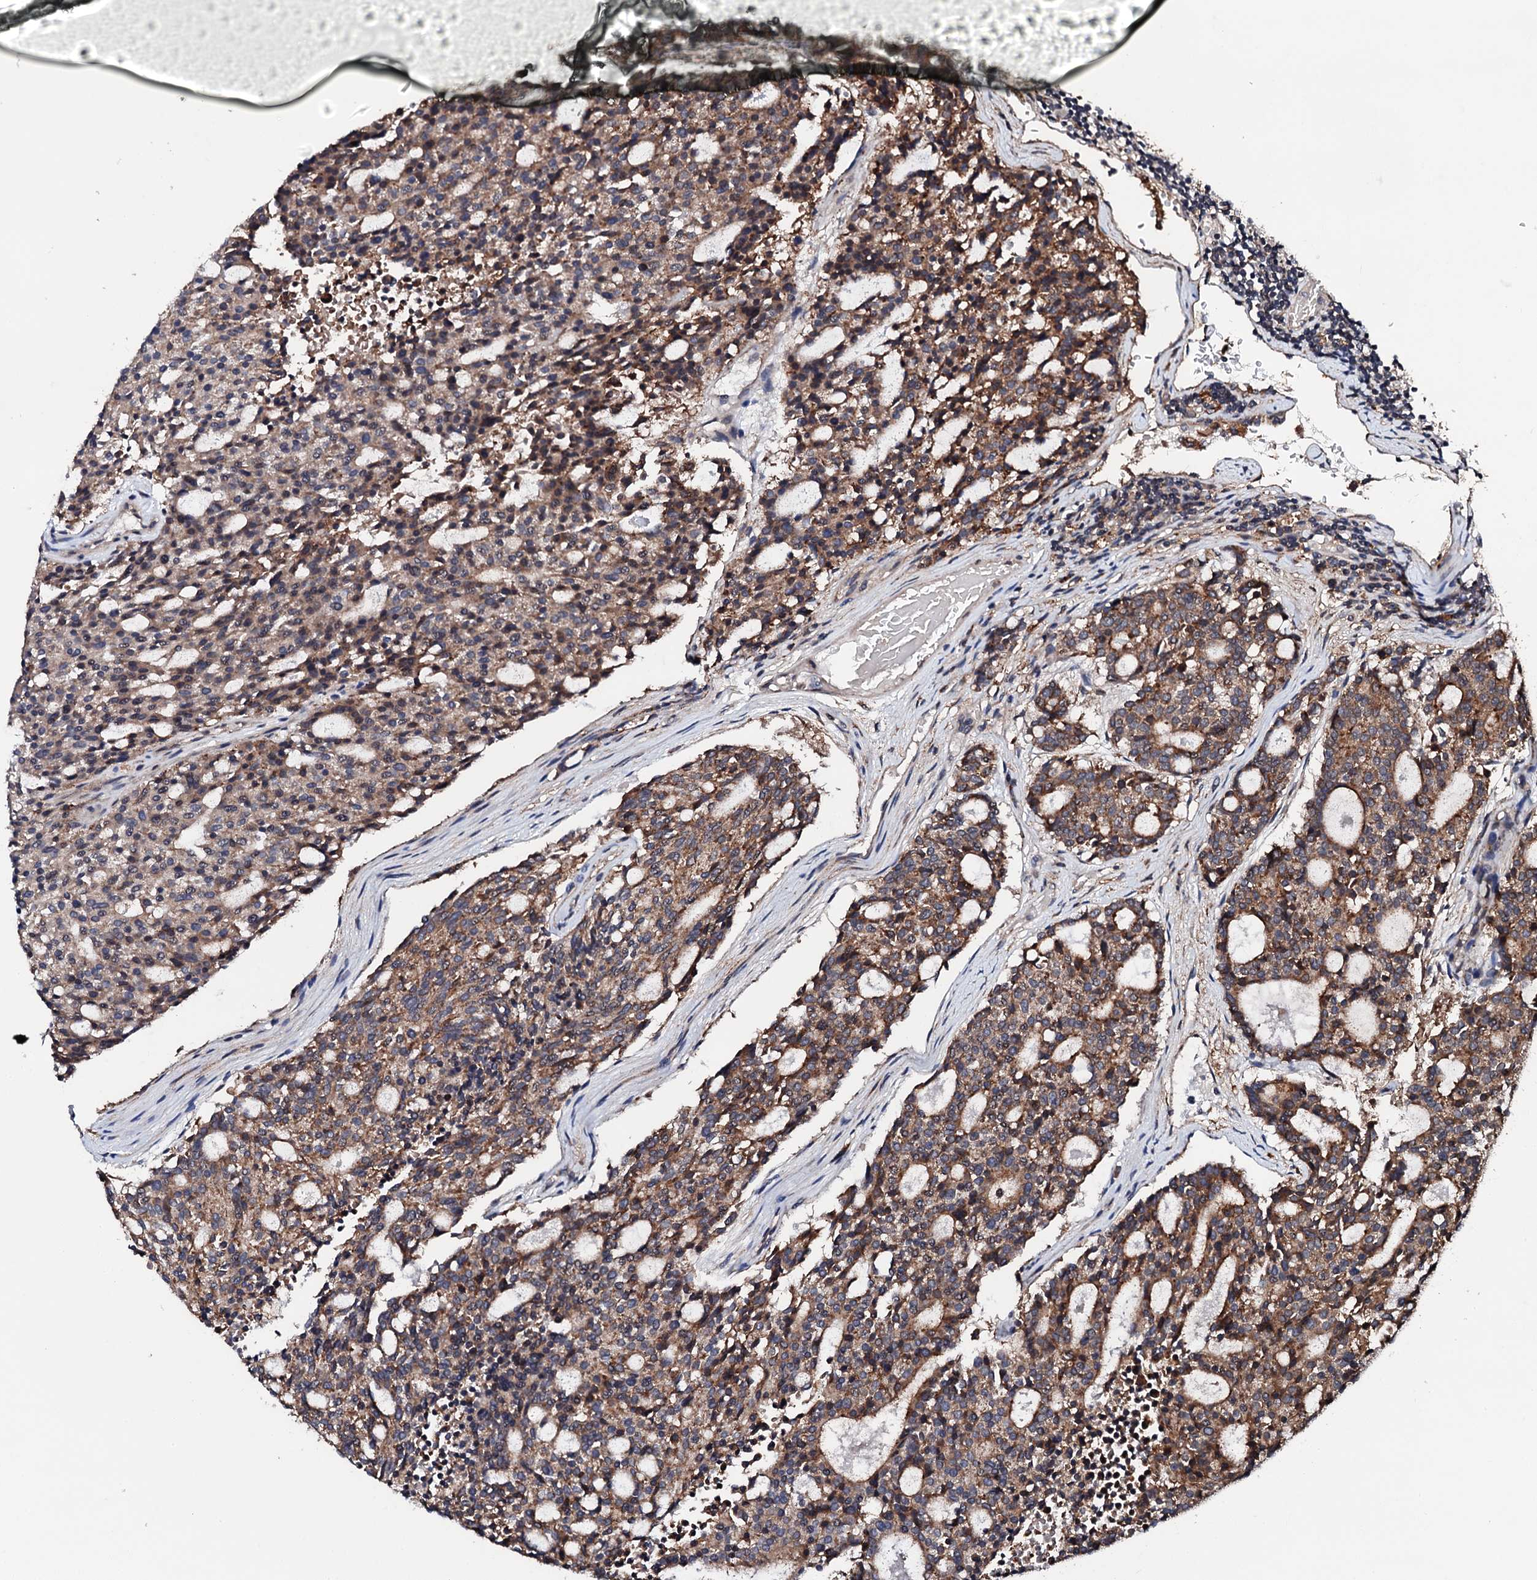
{"staining": {"intensity": "moderate", "quantity": ">75%", "location": "cytoplasmic/membranous"}, "tissue": "carcinoid", "cell_type": "Tumor cells", "image_type": "cancer", "snomed": [{"axis": "morphology", "description": "Carcinoid, malignant, NOS"}, {"axis": "topography", "description": "Pancreas"}], "caption": "Carcinoid tissue demonstrates moderate cytoplasmic/membranous positivity in about >75% of tumor cells The staining was performed using DAB to visualize the protein expression in brown, while the nuclei were stained in blue with hematoxylin (Magnification: 20x).", "gene": "EDC3", "patient": {"sex": "female", "age": 54}}